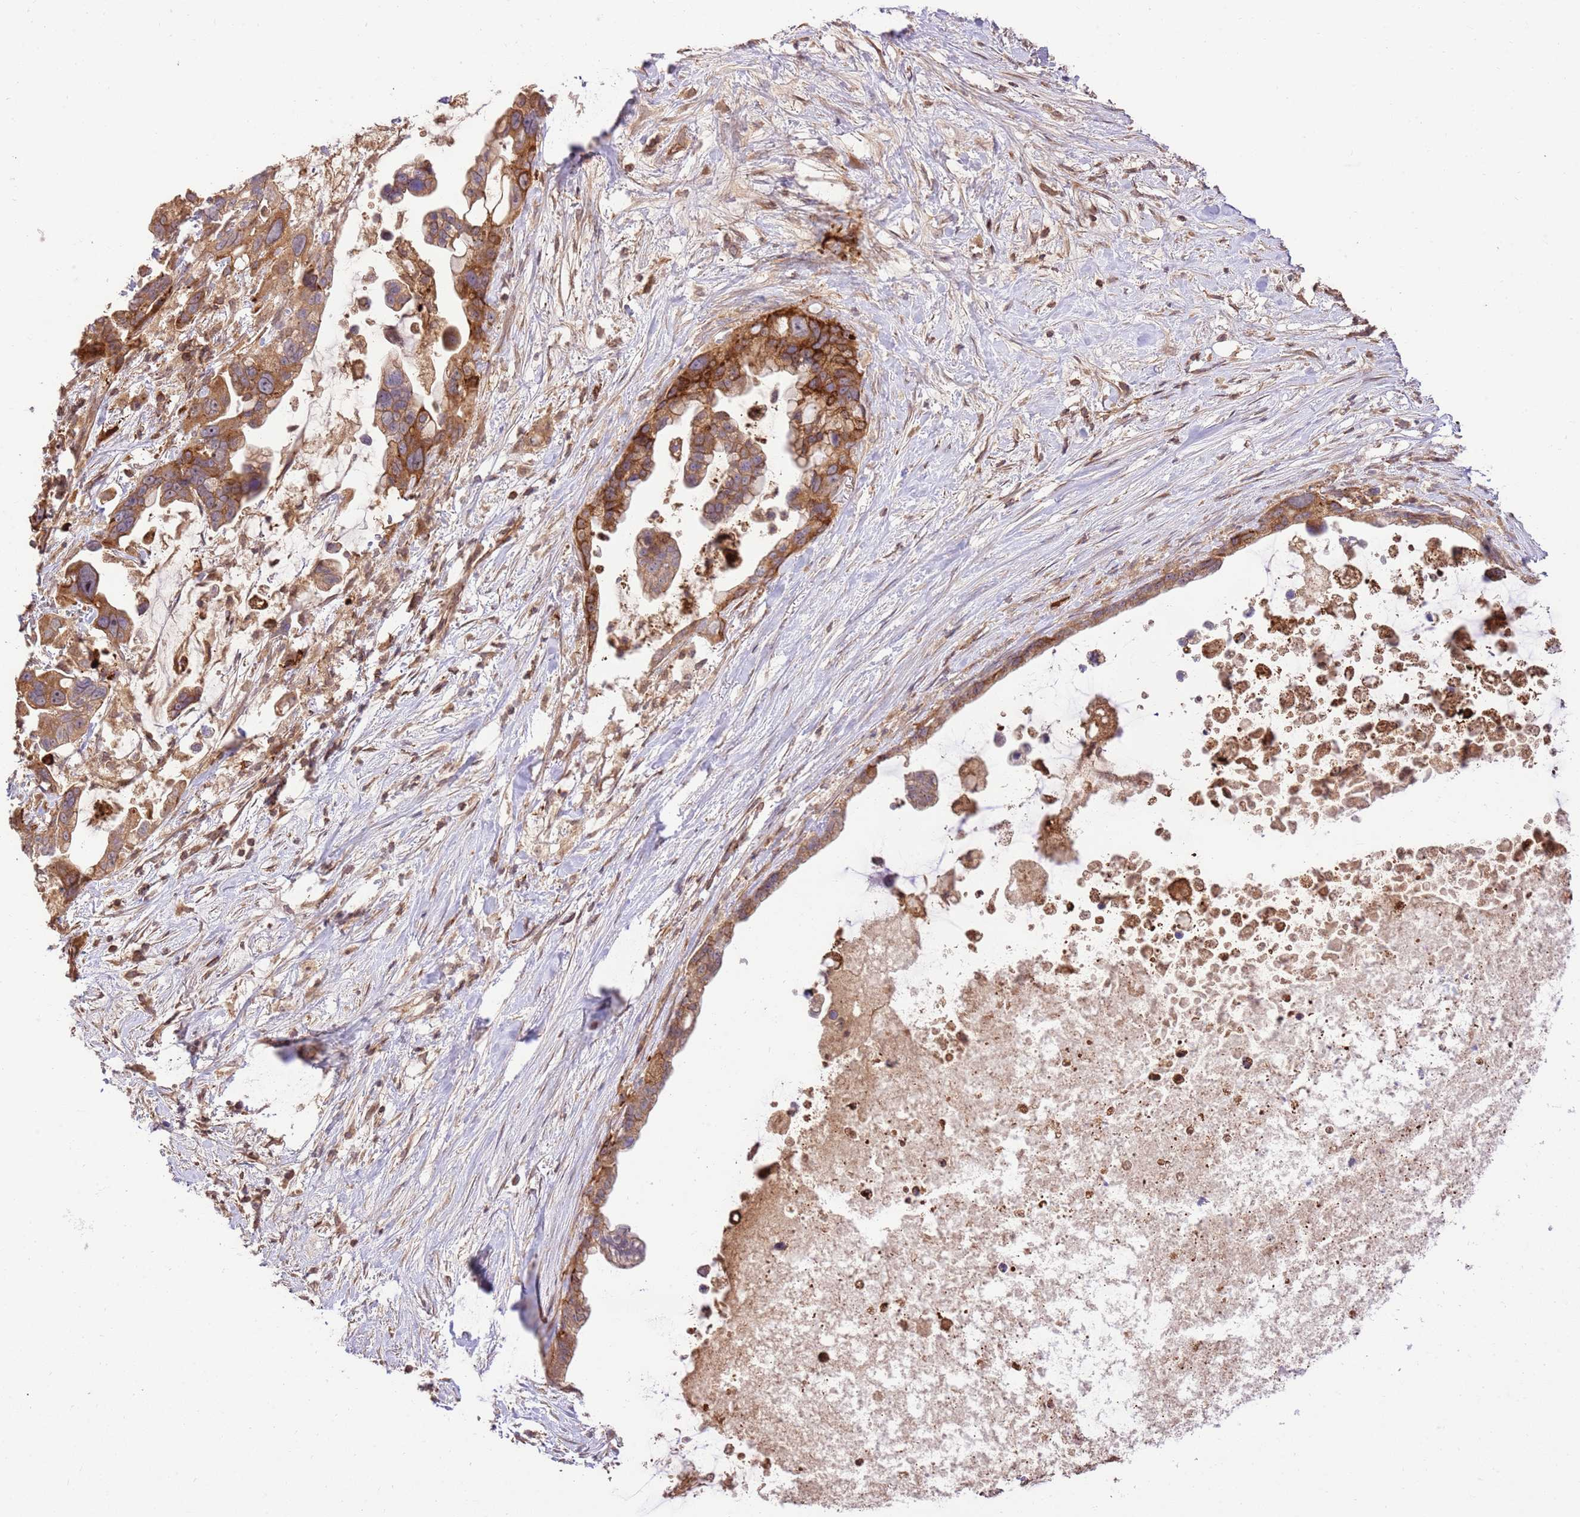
{"staining": {"intensity": "moderate", "quantity": ">75%", "location": "cytoplasmic/membranous"}, "tissue": "pancreatic cancer", "cell_type": "Tumor cells", "image_type": "cancer", "snomed": [{"axis": "morphology", "description": "Adenocarcinoma, NOS"}, {"axis": "topography", "description": "Pancreas"}], "caption": "Pancreatic cancer (adenocarcinoma) stained with a protein marker displays moderate staining in tumor cells.", "gene": "KATNAL2", "patient": {"sex": "female", "age": 83}}